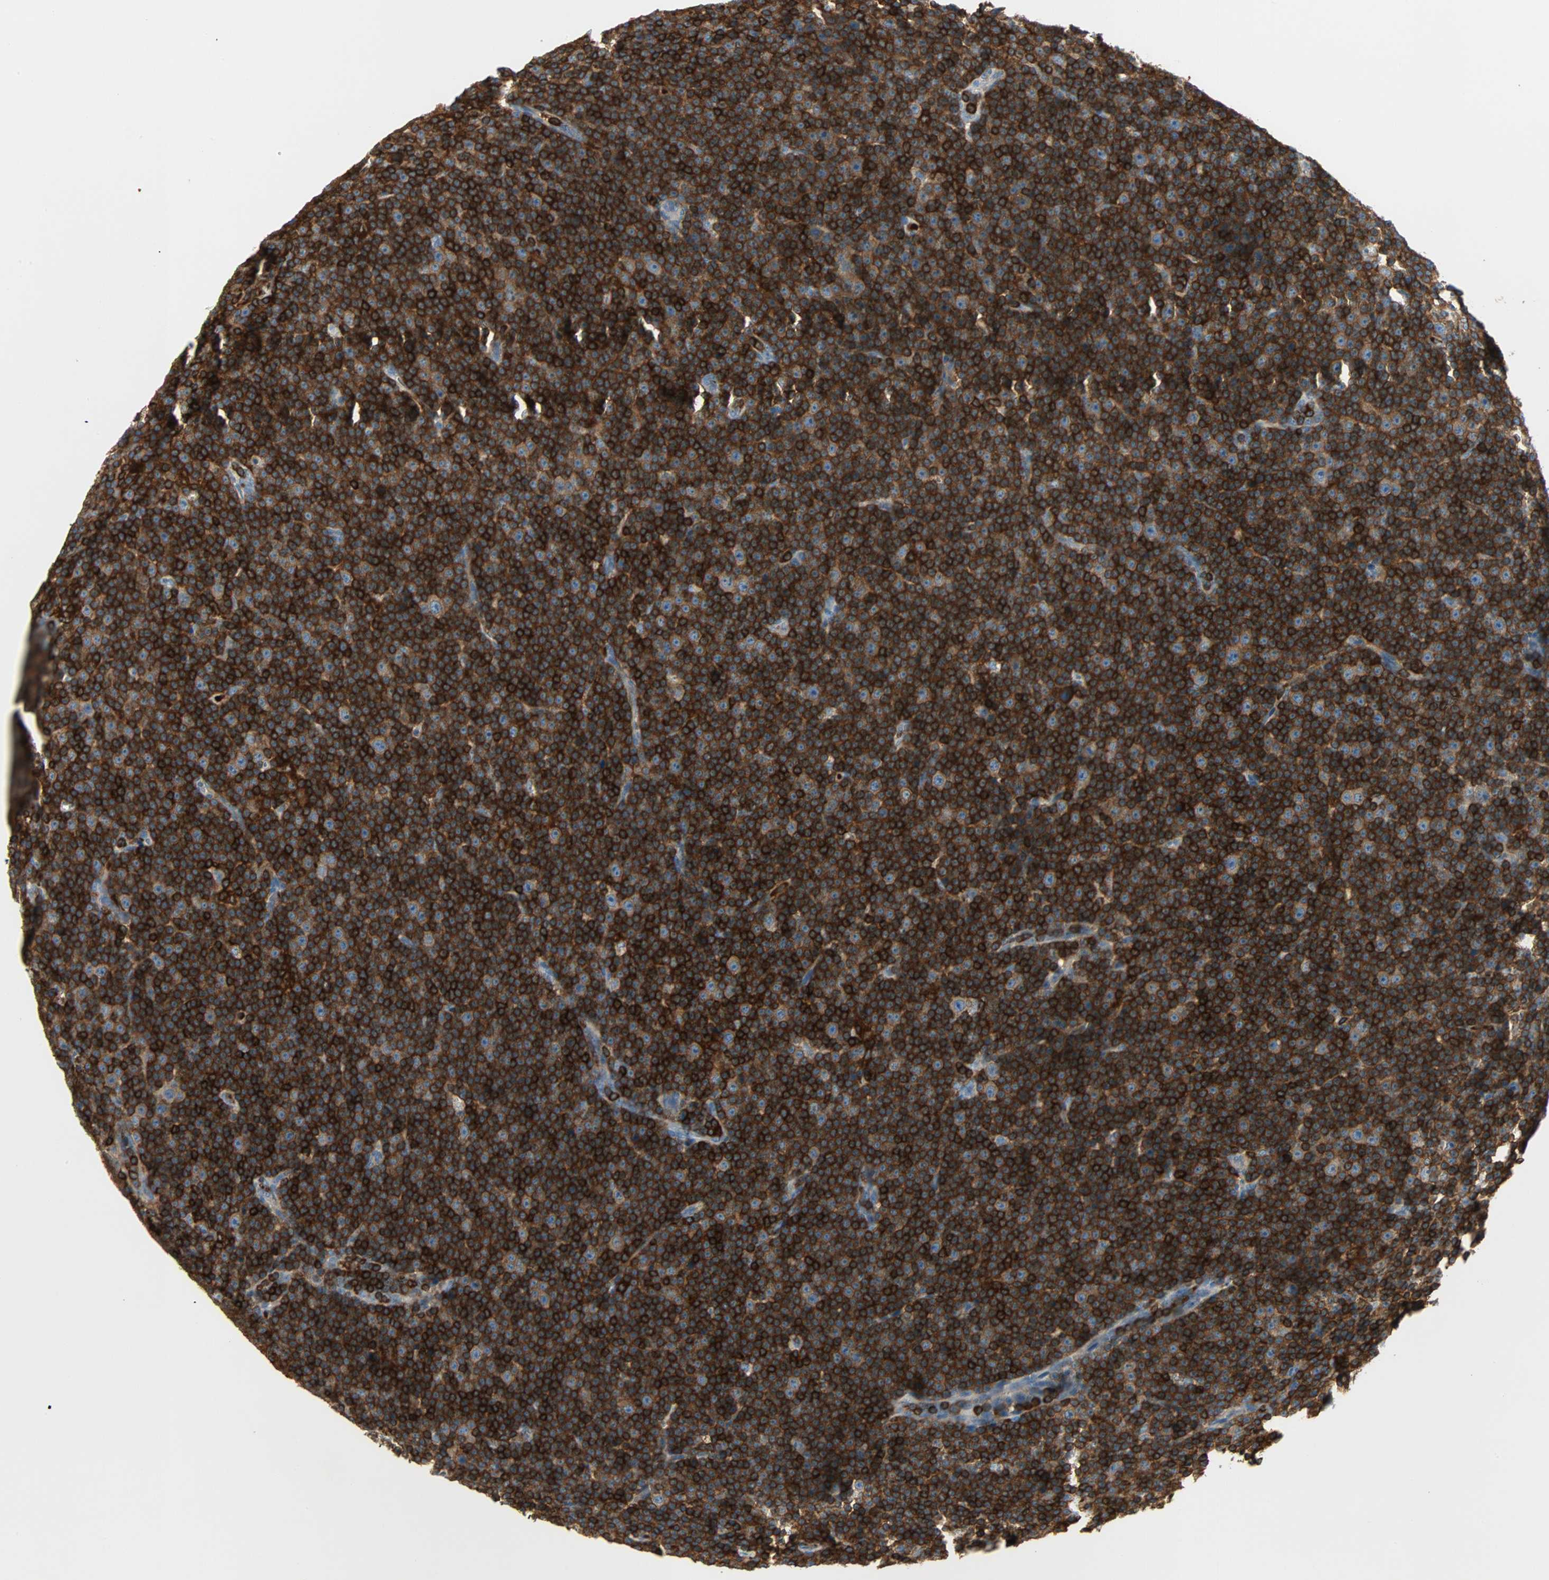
{"staining": {"intensity": "strong", "quantity": ">75%", "location": "cytoplasmic/membranous"}, "tissue": "lymphoma", "cell_type": "Tumor cells", "image_type": "cancer", "snomed": [{"axis": "morphology", "description": "Malignant lymphoma, non-Hodgkin's type, Low grade"}, {"axis": "topography", "description": "Lymph node"}], "caption": "A brown stain labels strong cytoplasmic/membranous expression of a protein in human malignant lymphoma, non-Hodgkin's type (low-grade) tumor cells.", "gene": "FMNL1", "patient": {"sex": "female", "age": 67}}